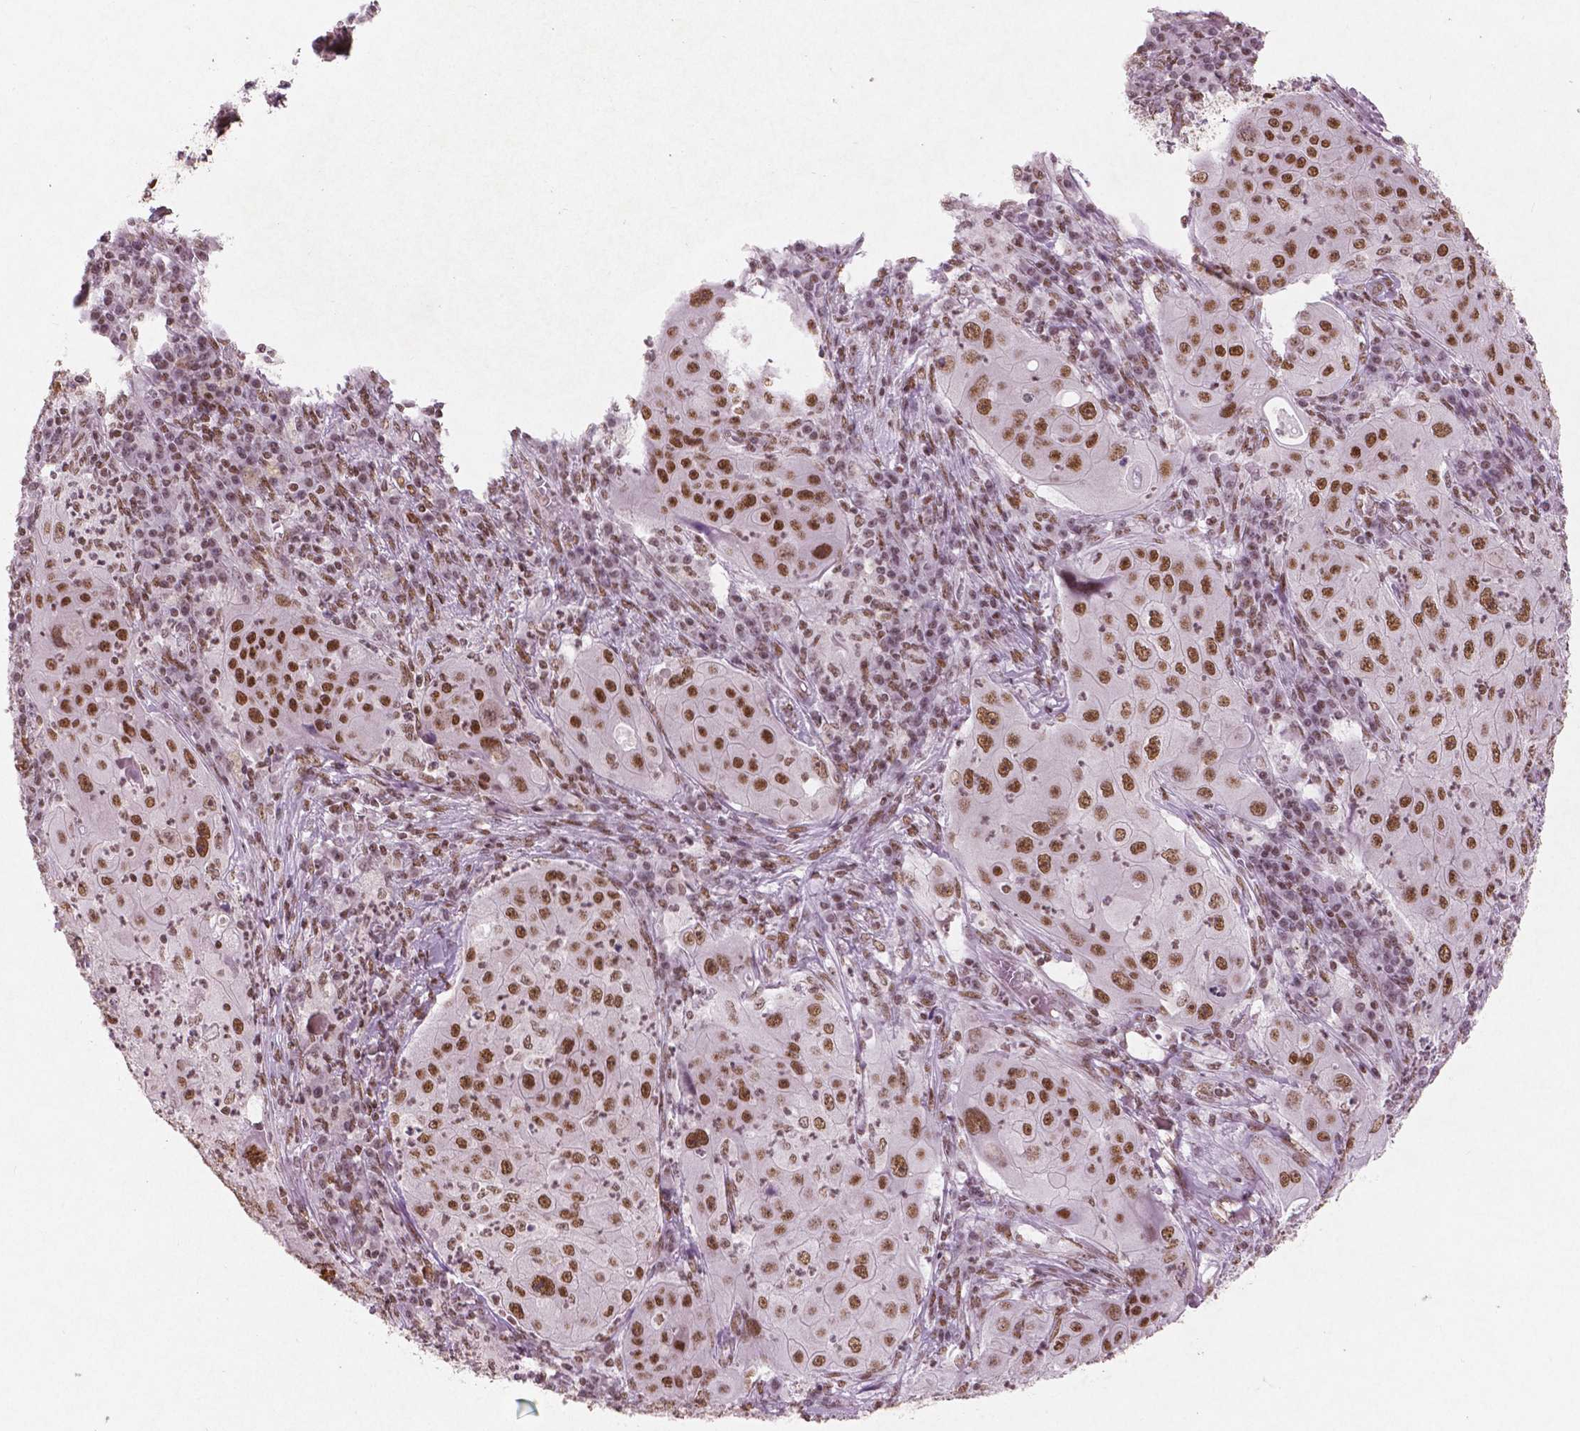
{"staining": {"intensity": "moderate", "quantity": ">75%", "location": "nuclear"}, "tissue": "lung cancer", "cell_type": "Tumor cells", "image_type": "cancer", "snomed": [{"axis": "morphology", "description": "Squamous cell carcinoma, NOS"}, {"axis": "topography", "description": "Lung"}], "caption": "Tumor cells show medium levels of moderate nuclear staining in about >75% of cells in human lung squamous cell carcinoma.", "gene": "BRD4", "patient": {"sex": "female", "age": 59}}